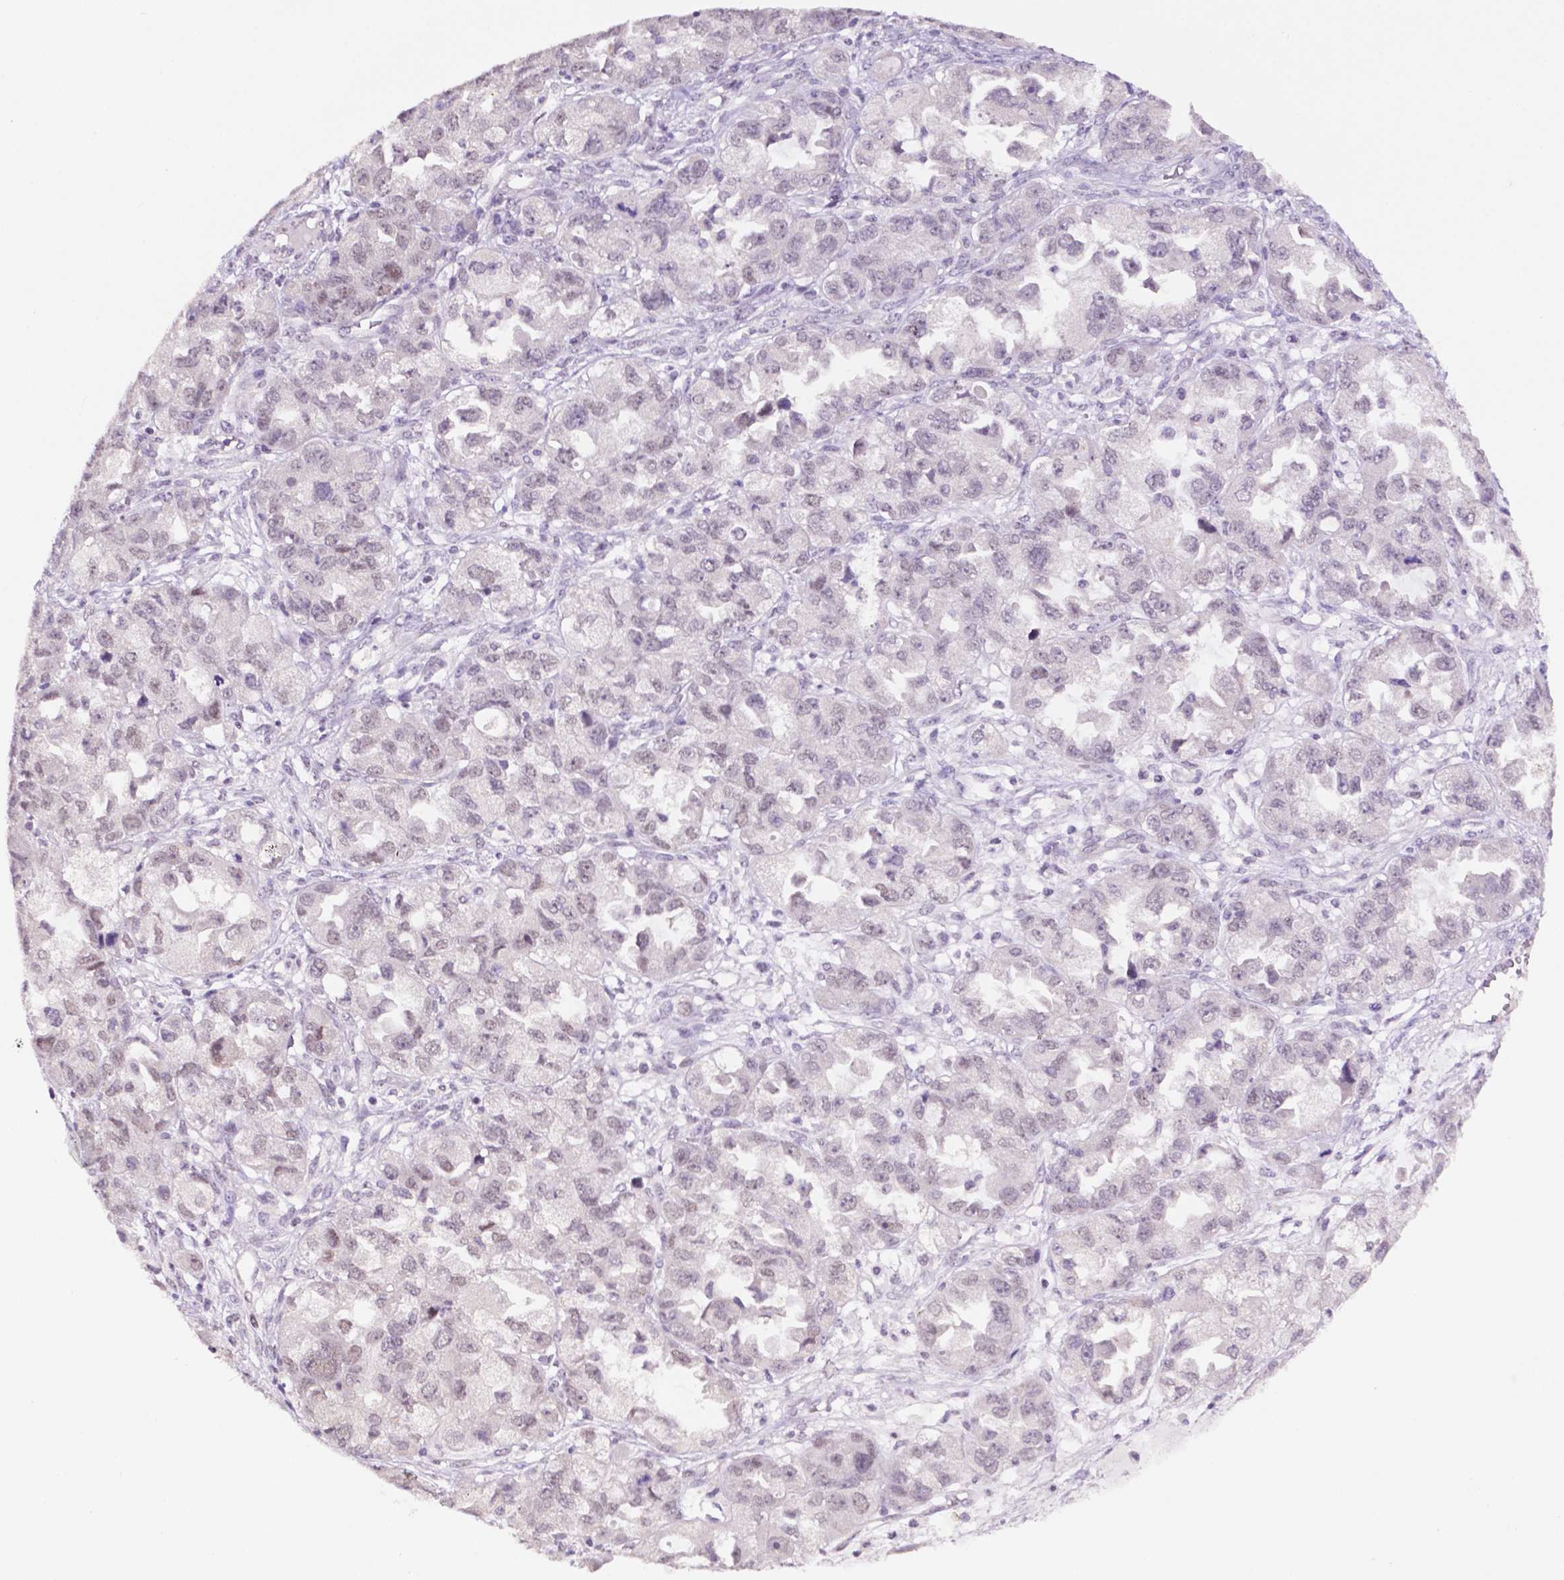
{"staining": {"intensity": "weak", "quantity": "<25%", "location": "nuclear"}, "tissue": "ovarian cancer", "cell_type": "Tumor cells", "image_type": "cancer", "snomed": [{"axis": "morphology", "description": "Cystadenocarcinoma, serous, NOS"}, {"axis": "topography", "description": "Ovary"}], "caption": "An immunohistochemistry (IHC) image of ovarian cancer (serous cystadenocarcinoma) is shown. There is no staining in tumor cells of ovarian cancer (serous cystadenocarcinoma). (Stains: DAB IHC with hematoxylin counter stain, Microscopy: brightfield microscopy at high magnification).", "gene": "NCOR1", "patient": {"sex": "female", "age": 84}}